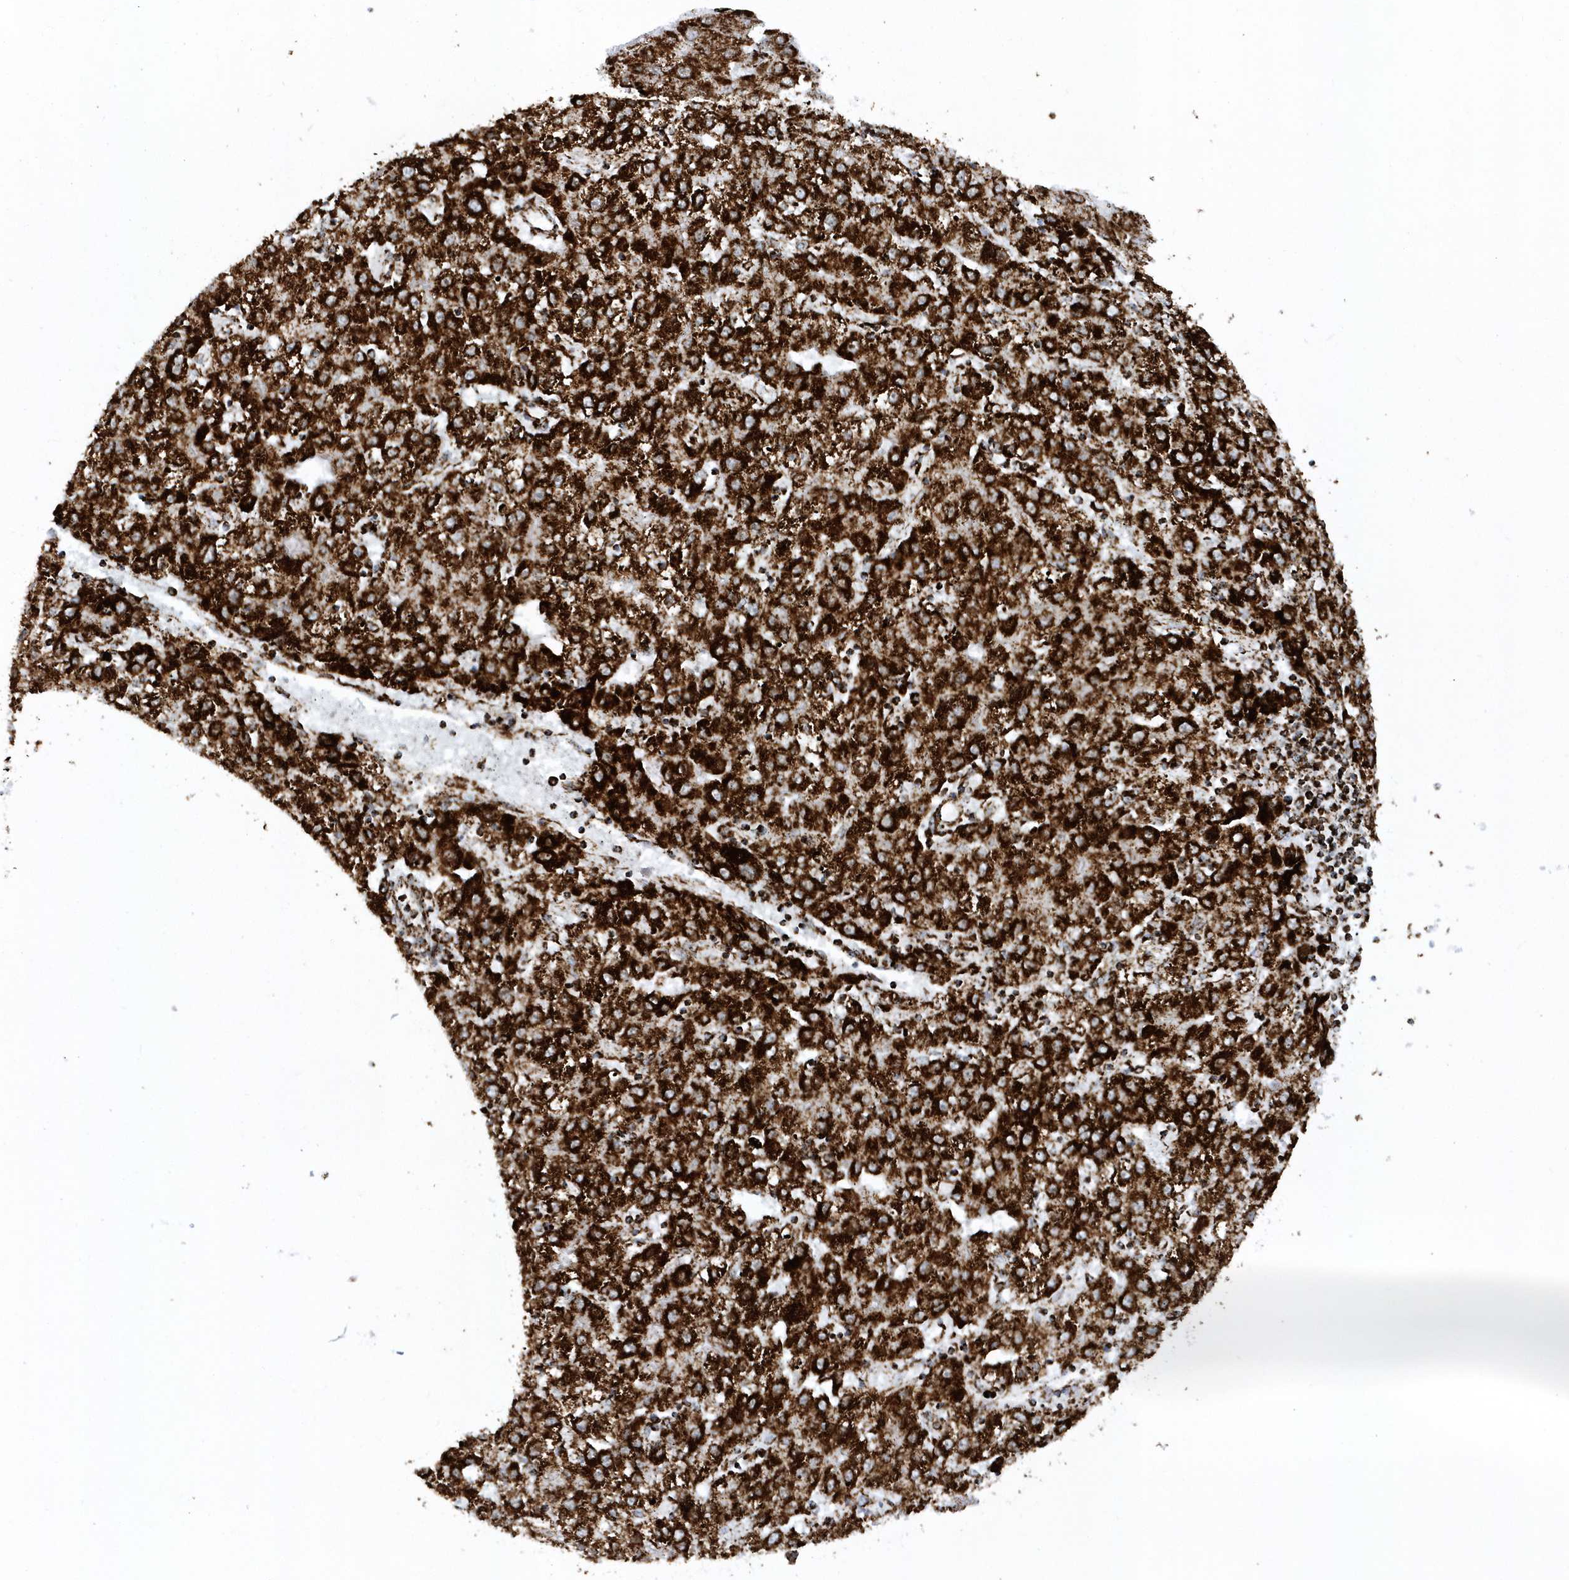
{"staining": {"intensity": "strong", "quantity": ">75%", "location": "cytoplasmic/membranous"}, "tissue": "liver cancer", "cell_type": "Tumor cells", "image_type": "cancer", "snomed": [{"axis": "morphology", "description": "Carcinoma, Hepatocellular, NOS"}, {"axis": "topography", "description": "Liver"}], "caption": "The immunohistochemical stain shows strong cytoplasmic/membranous expression in tumor cells of liver hepatocellular carcinoma tissue. (DAB (3,3'-diaminobenzidine) = brown stain, brightfield microscopy at high magnification).", "gene": "CRY2", "patient": {"sex": "male", "age": 72}}